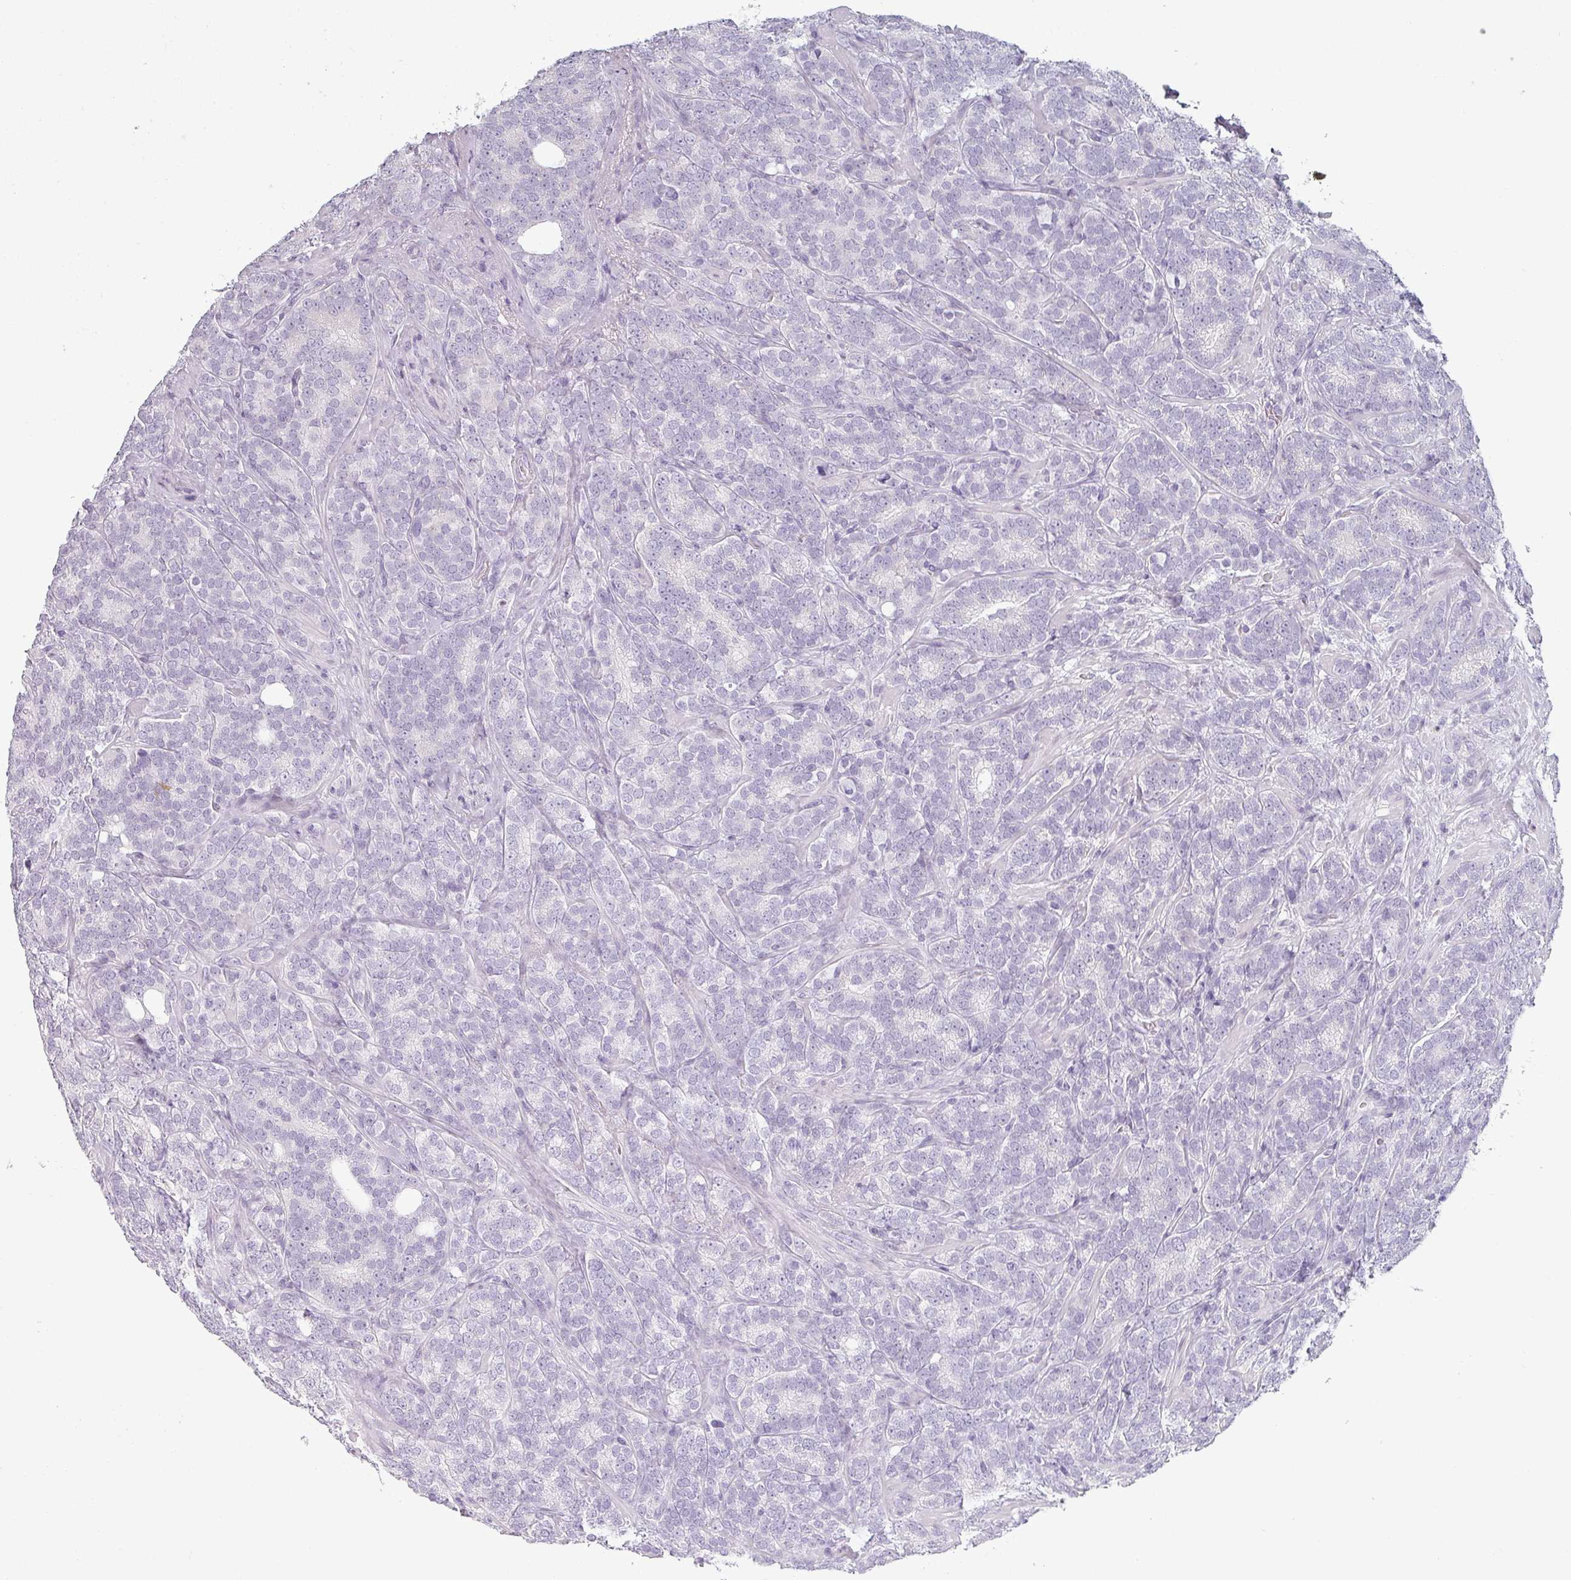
{"staining": {"intensity": "negative", "quantity": "none", "location": "none"}, "tissue": "prostate cancer", "cell_type": "Tumor cells", "image_type": "cancer", "snomed": [{"axis": "morphology", "description": "Adenocarcinoma, High grade"}, {"axis": "topography", "description": "Prostate"}], "caption": "The histopathology image displays no significant staining in tumor cells of prostate high-grade adenocarcinoma. The staining was performed using DAB to visualize the protein expression in brown, while the nuclei were stained in blue with hematoxylin (Magnification: 20x).", "gene": "SFTPA1", "patient": {"sex": "male", "age": 64}}